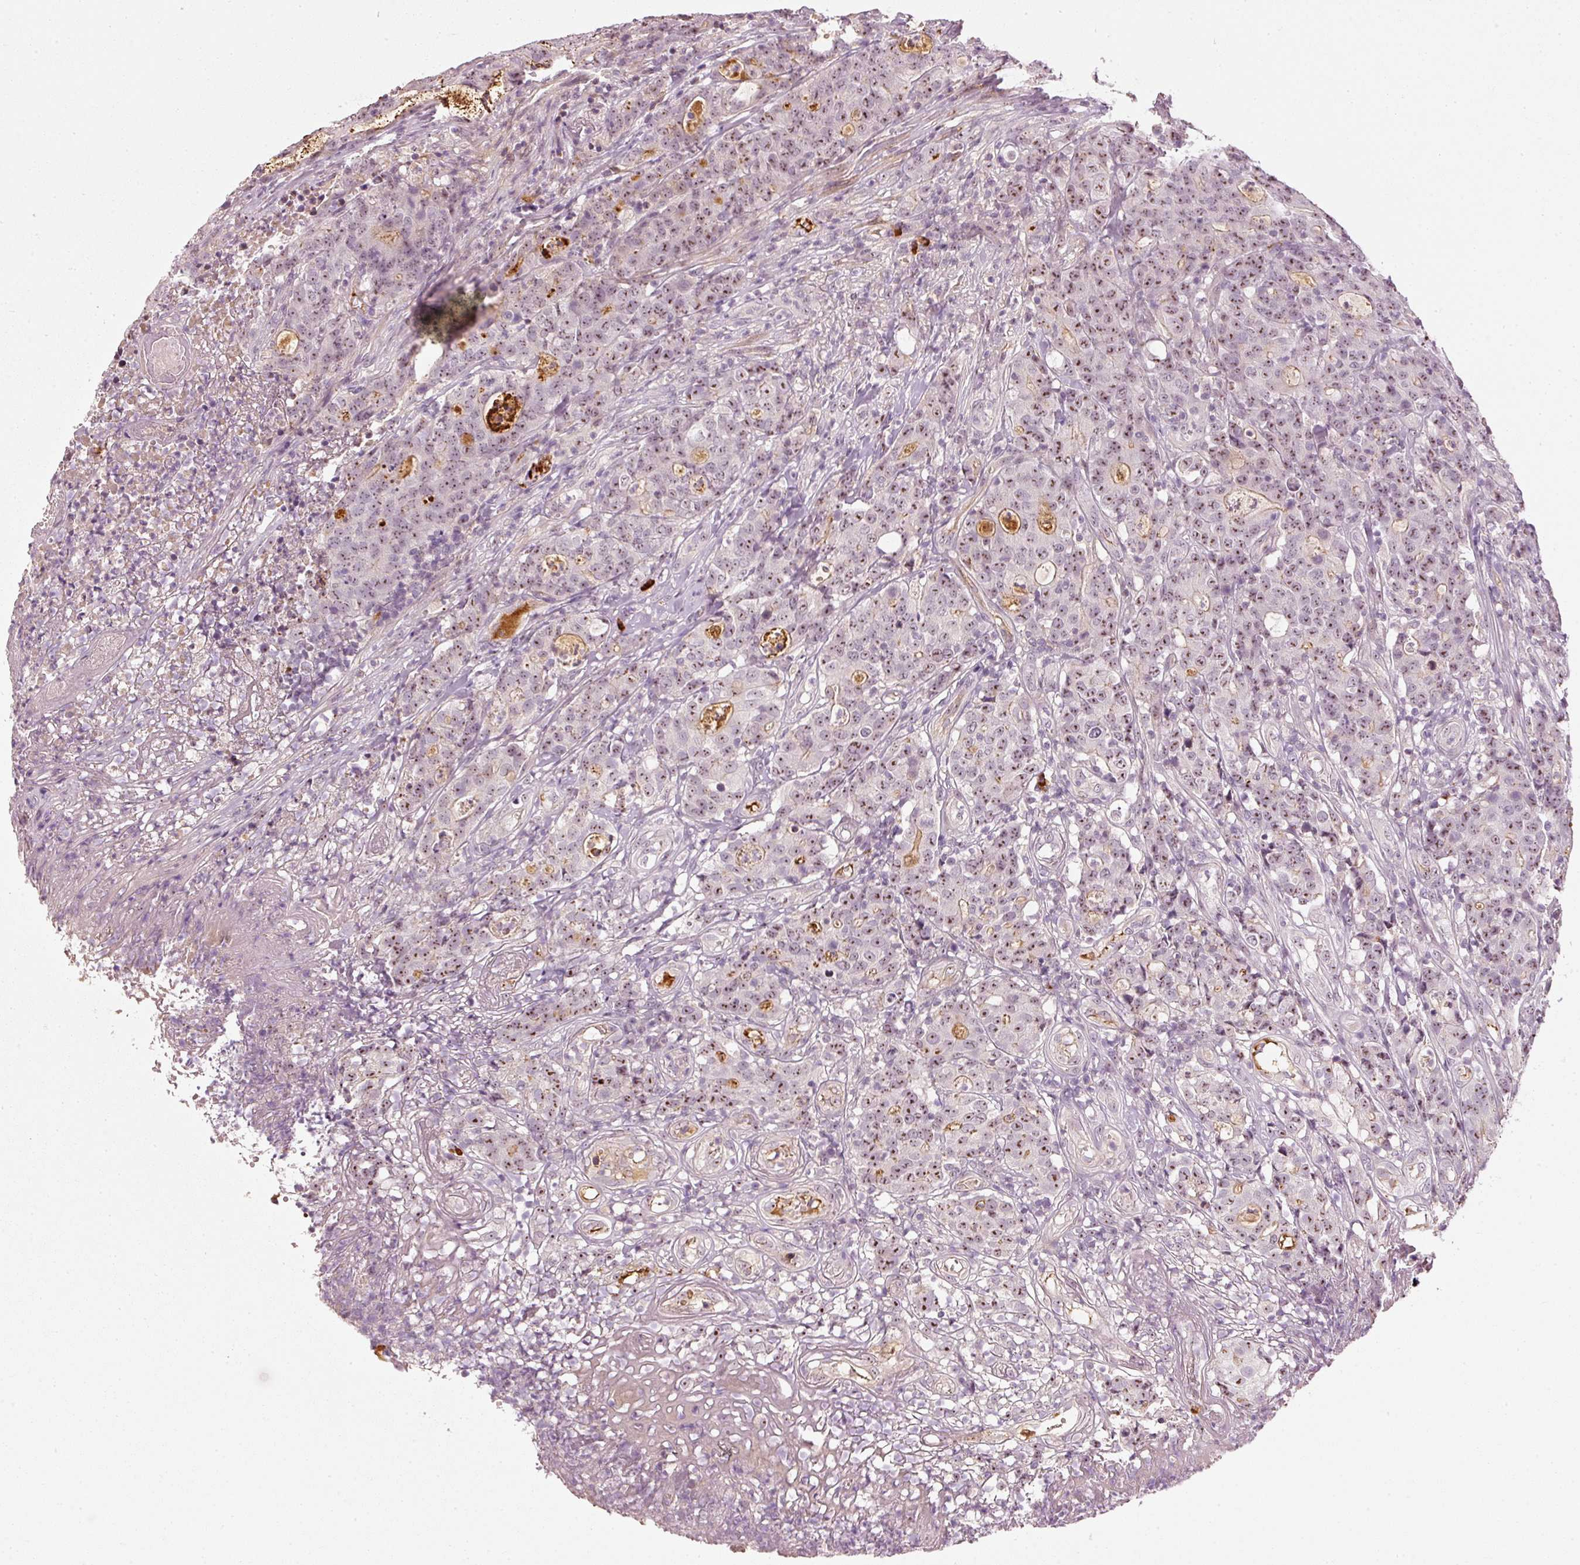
{"staining": {"intensity": "moderate", "quantity": ">75%", "location": "nuclear"}, "tissue": "colorectal cancer", "cell_type": "Tumor cells", "image_type": "cancer", "snomed": [{"axis": "morphology", "description": "Adenocarcinoma, NOS"}, {"axis": "topography", "description": "Colon"}], "caption": "Protein expression analysis of human adenocarcinoma (colorectal) reveals moderate nuclear expression in about >75% of tumor cells. (brown staining indicates protein expression, while blue staining denotes nuclei).", "gene": "VCAM1", "patient": {"sex": "male", "age": 83}}